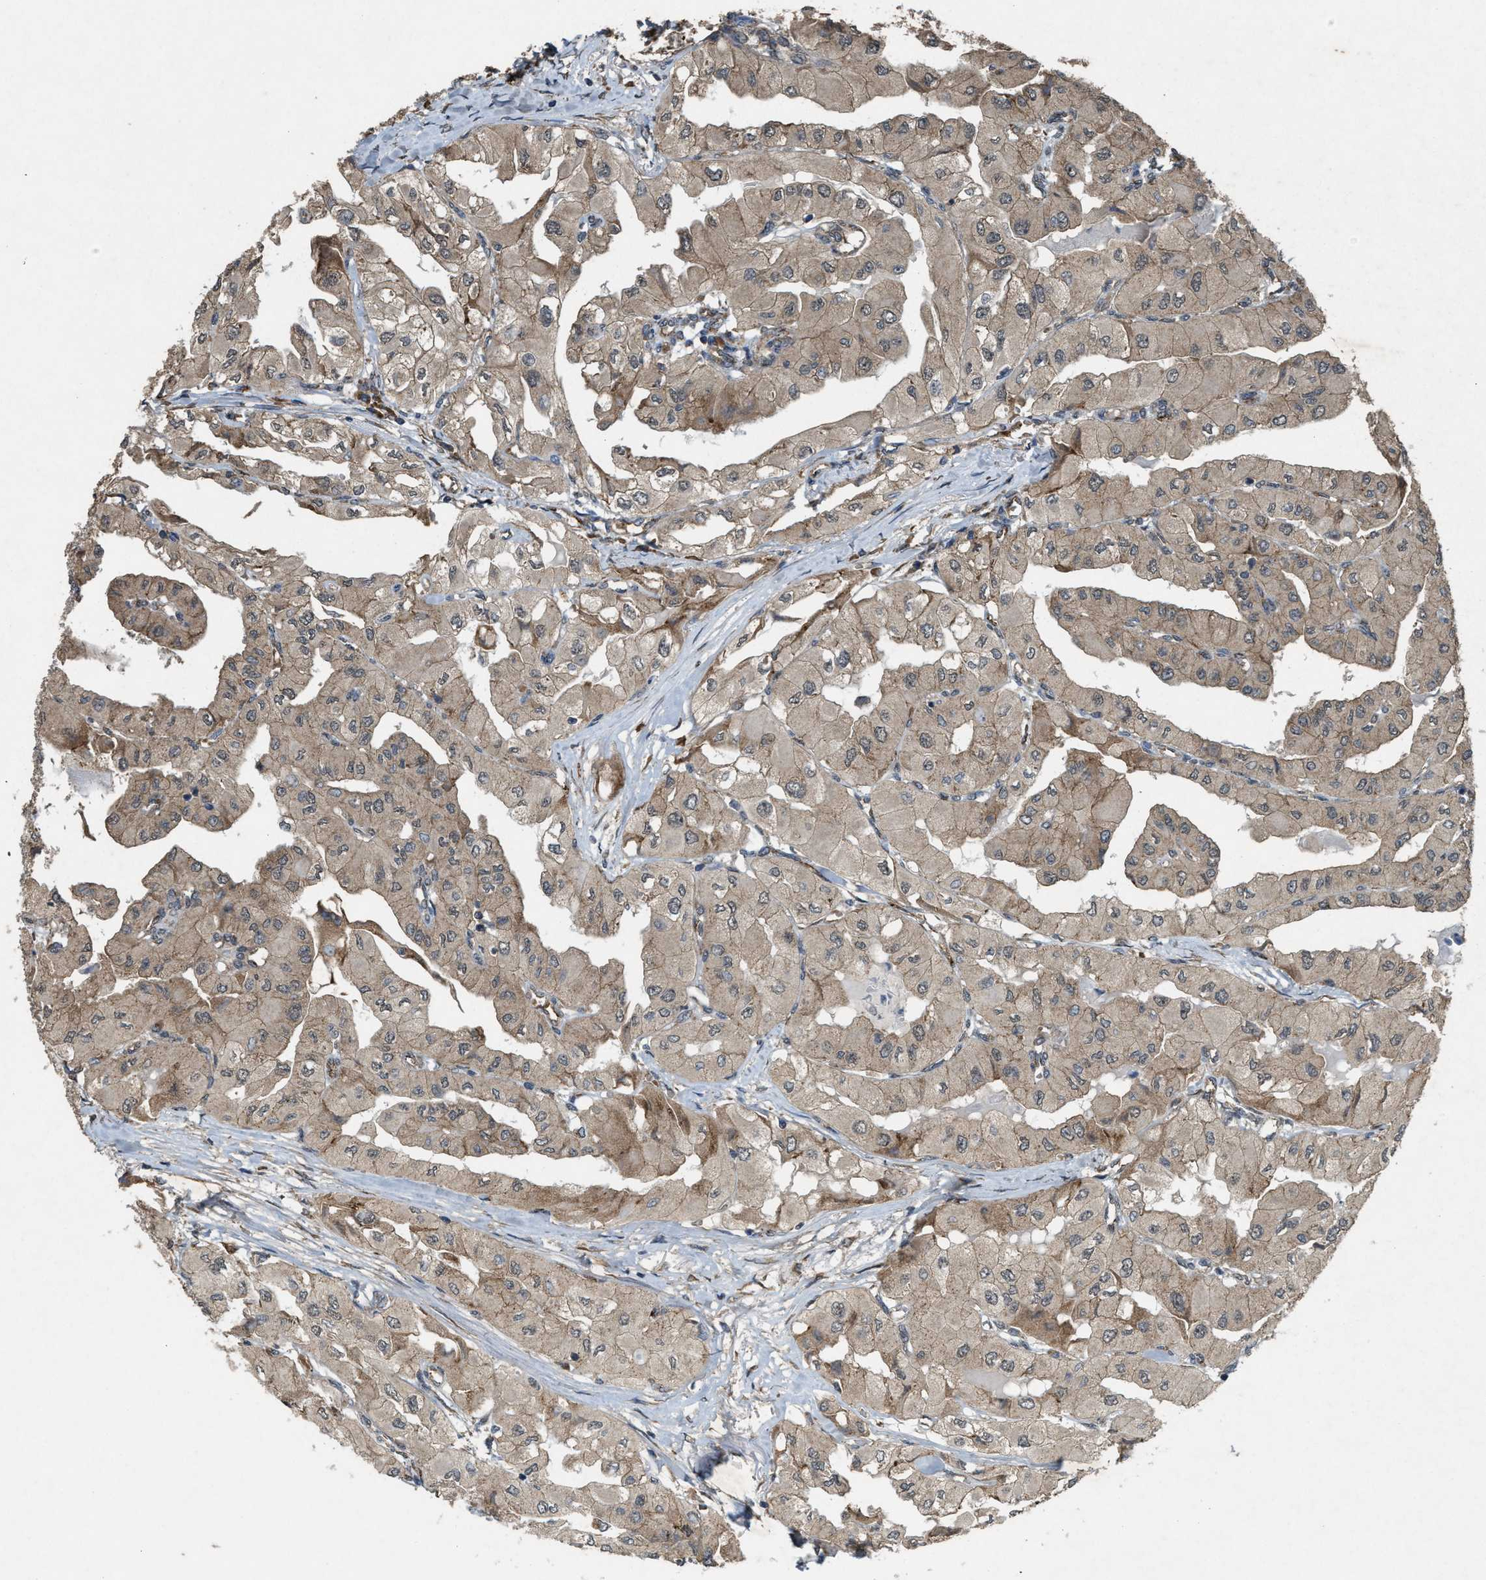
{"staining": {"intensity": "moderate", "quantity": ">75%", "location": "cytoplasmic/membranous"}, "tissue": "thyroid cancer", "cell_type": "Tumor cells", "image_type": "cancer", "snomed": [{"axis": "morphology", "description": "Papillary adenocarcinoma, NOS"}, {"axis": "topography", "description": "Thyroid gland"}], "caption": "Protein expression analysis of human thyroid cancer reveals moderate cytoplasmic/membranous positivity in about >75% of tumor cells.", "gene": "ARHGEF5", "patient": {"sex": "female", "age": 59}}